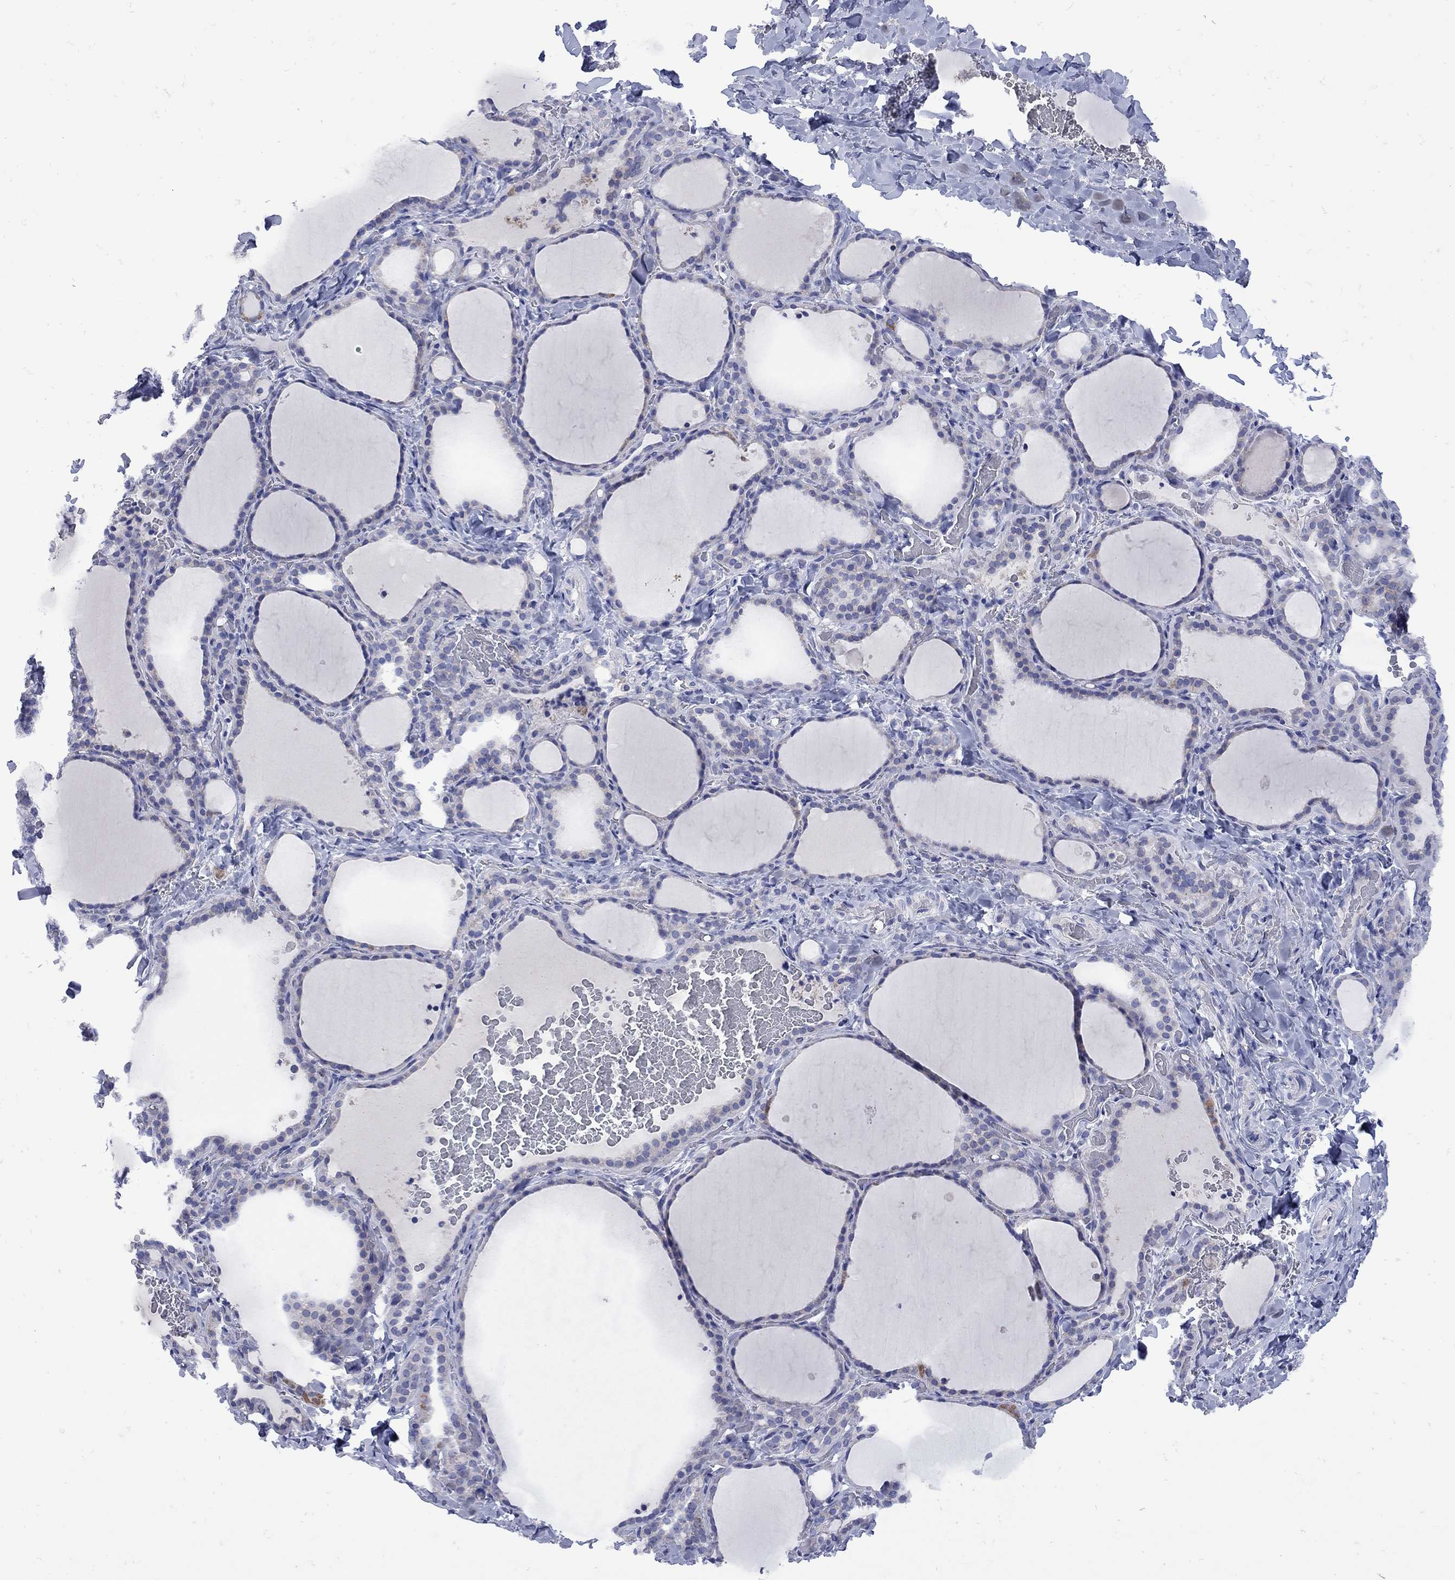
{"staining": {"intensity": "negative", "quantity": "none", "location": "none"}, "tissue": "thyroid gland", "cell_type": "Glandular cells", "image_type": "normal", "snomed": [{"axis": "morphology", "description": "Normal tissue, NOS"}, {"axis": "topography", "description": "Thyroid gland"}], "caption": "Thyroid gland stained for a protein using IHC demonstrates no staining glandular cells.", "gene": "SESTD1", "patient": {"sex": "female", "age": 22}}